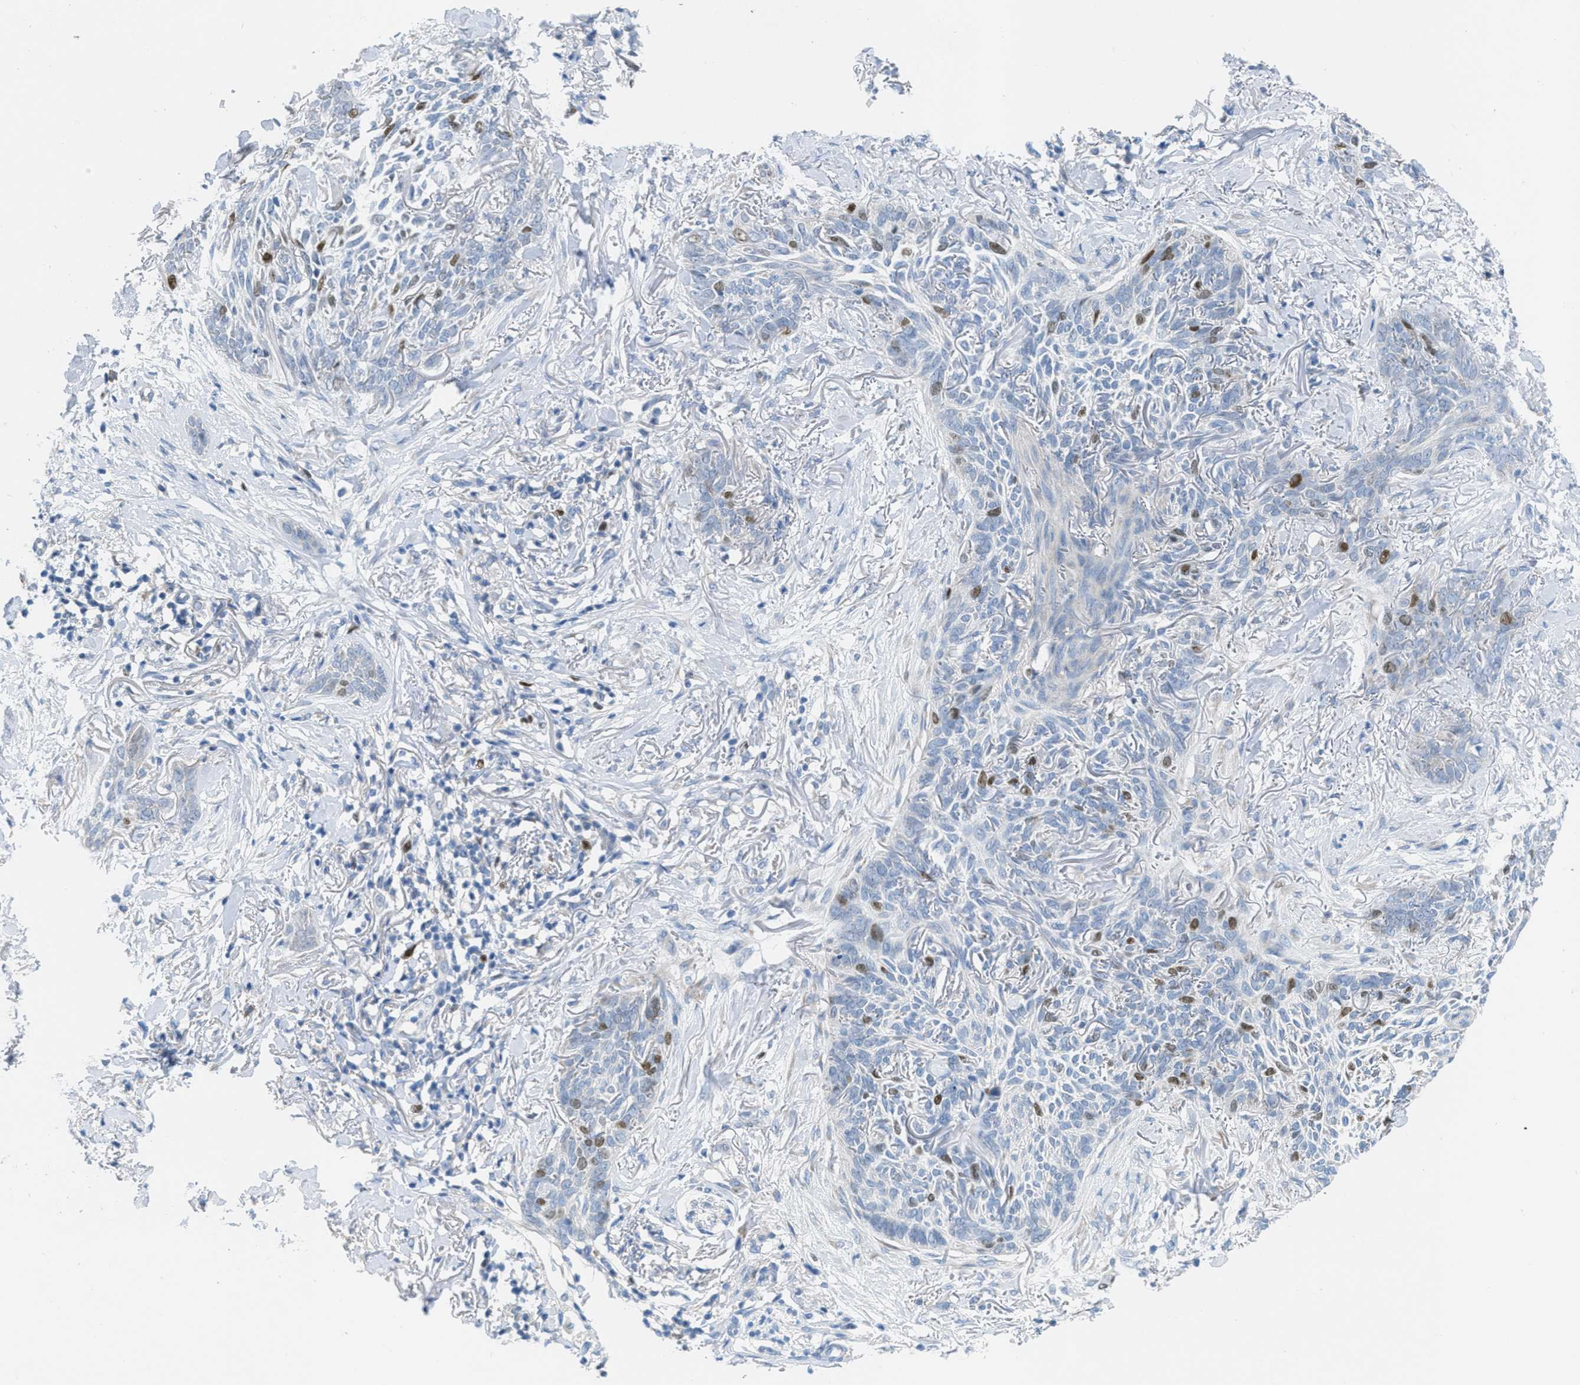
{"staining": {"intensity": "moderate", "quantity": "<25%", "location": "nuclear"}, "tissue": "skin cancer", "cell_type": "Tumor cells", "image_type": "cancer", "snomed": [{"axis": "morphology", "description": "Basal cell carcinoma"}, {"axis": "topography", "description": "Skin"}], "caption": "Approximately <25% of tumor cells in basal cell carcinoma (skin) exhibit moderate nuclear protein expression as visualized by brown immunohistochemical staining.", "gene": "ORC6", "patient": {"sex": "female", "age": 84}}